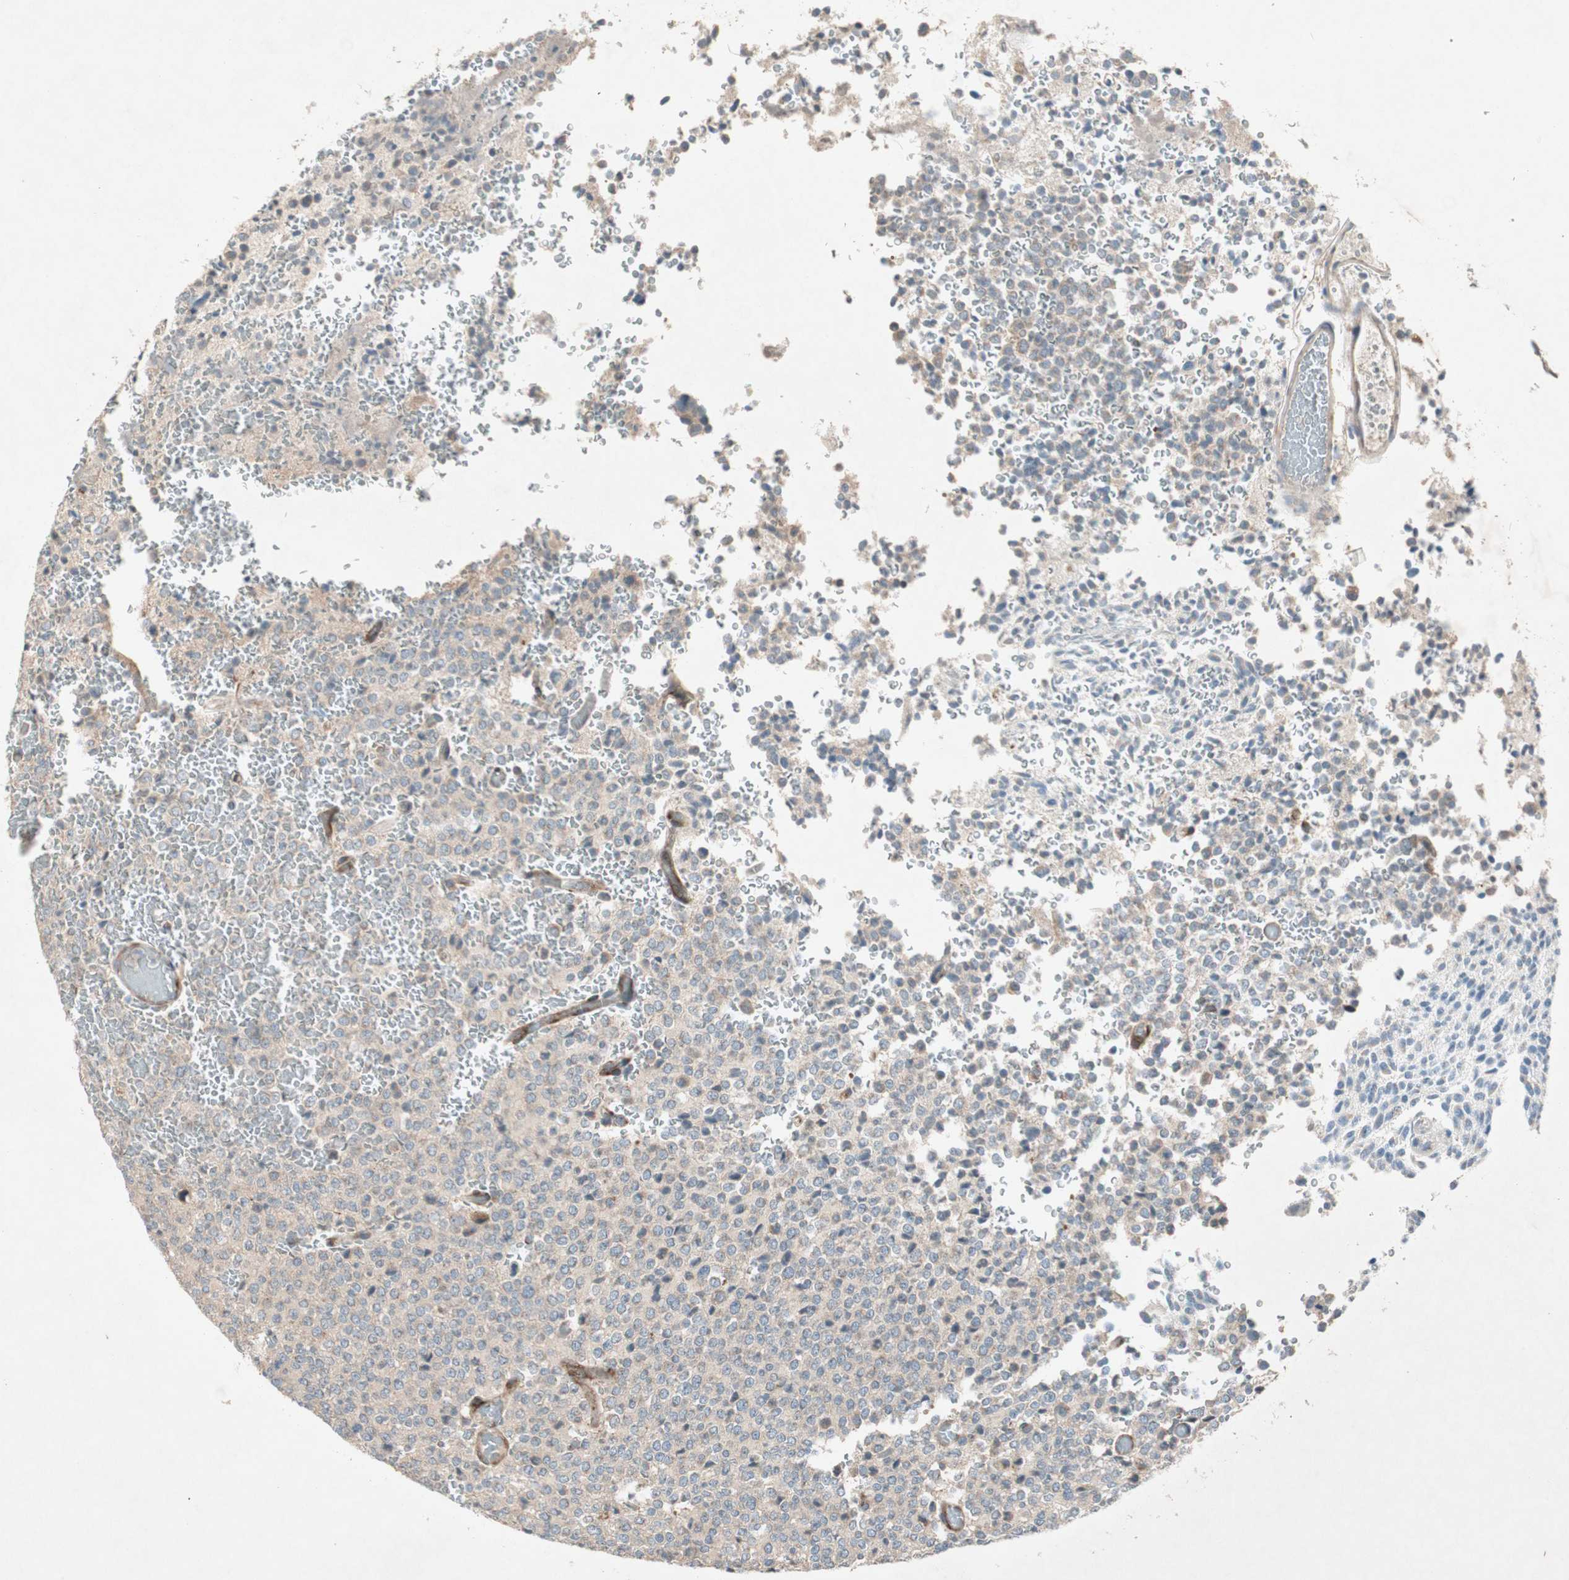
{"staining": {"intensity": "weak", "quantity": "25%-75%", "location": "cytoplasmic/membranous"}, "tissue": "glioma", "cell_type": "Tumor cells", "image_type": "cancer", "snomed": [{"axis": "morphology", "description": "Glioma, malignant, High grade"}, {"axis": "topography", "description": "pancreas cauda"}], "caption": "Brown immunohistochemical staining in human glioma displays weak cytoplasmic/membranous staining in about 25%-75% of tumor cells.", "gene": "APOO", "patient": {"sex": "male", "age": 60}}